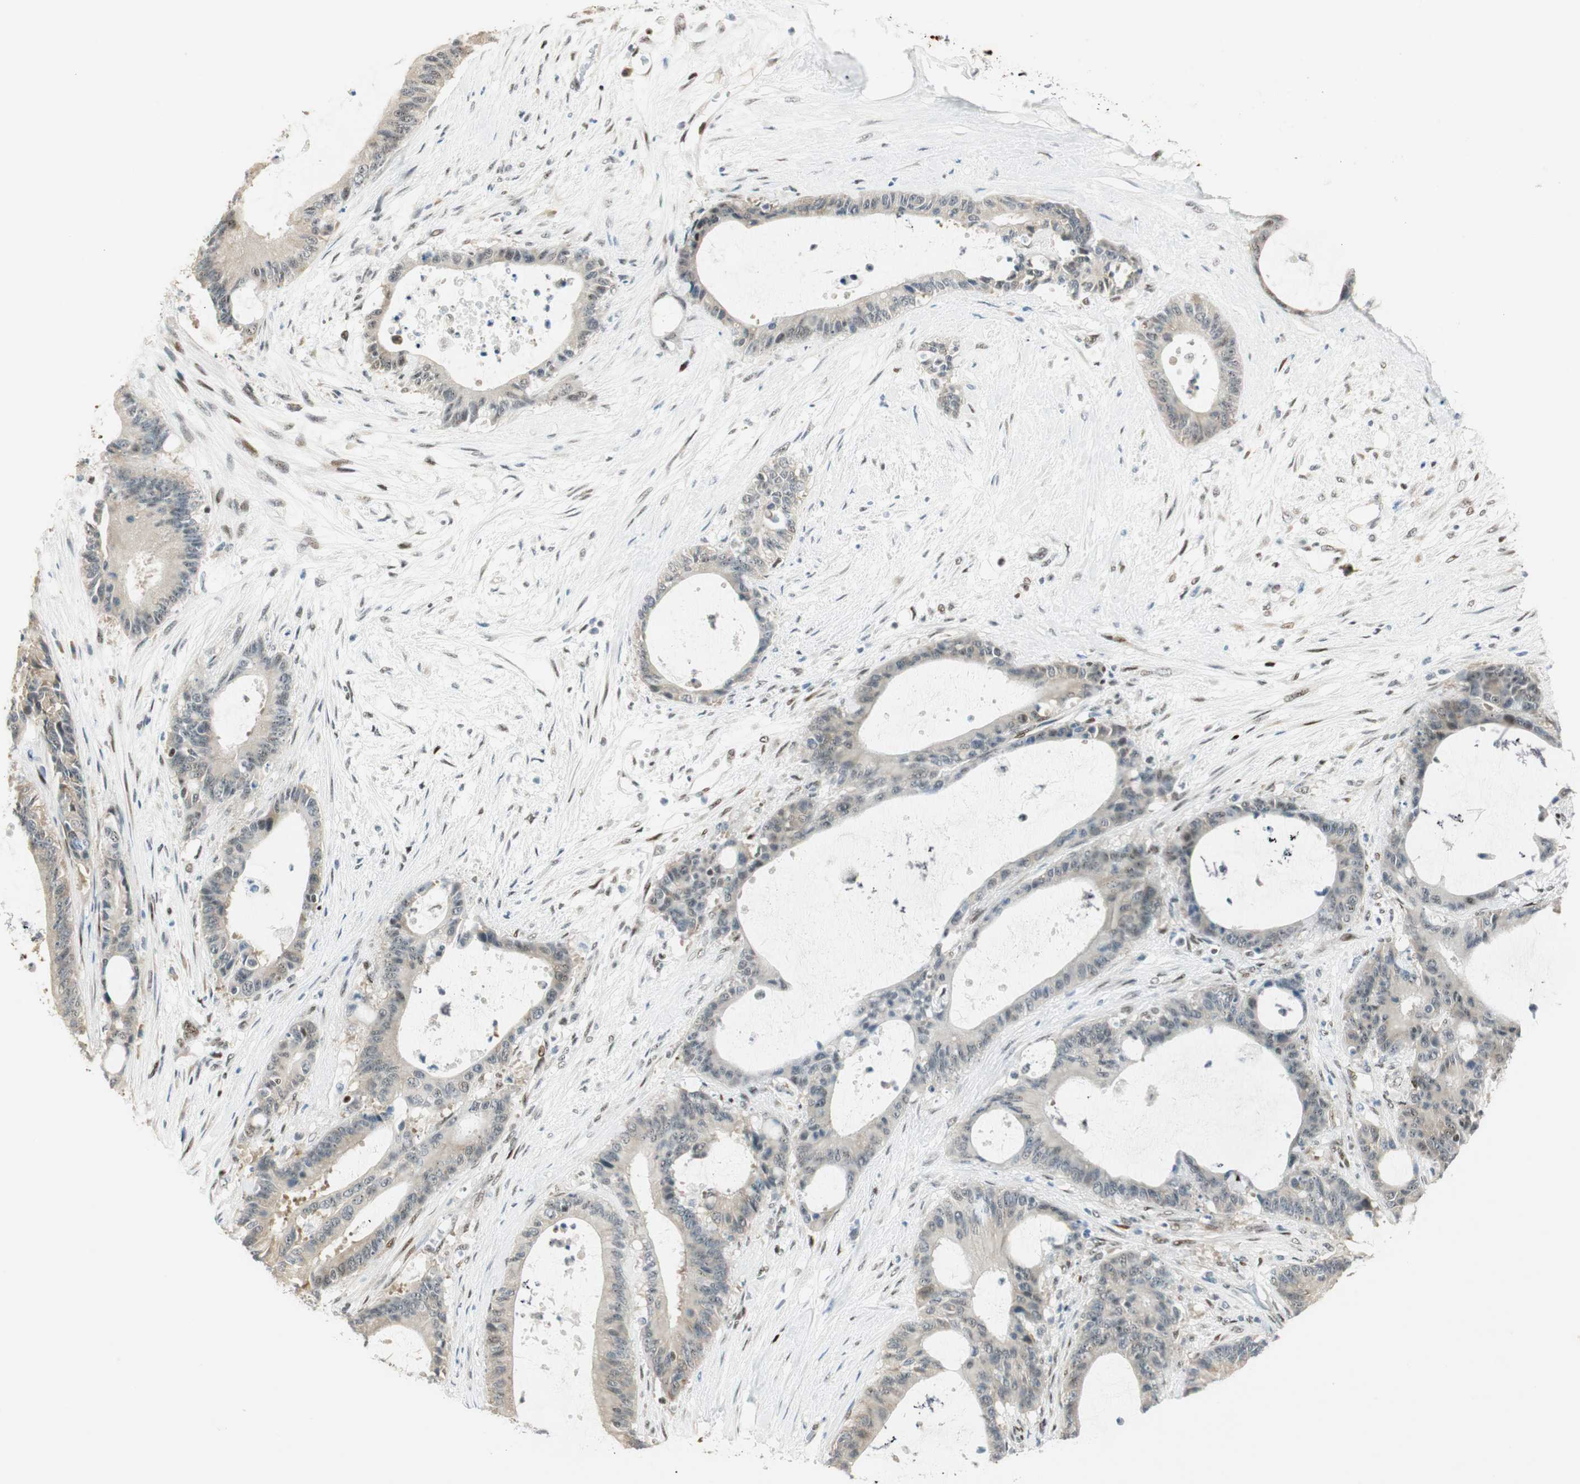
{"staining": {"intensity": "weak", "quantity": "<25%", "location": "cytoplasmic/membranous"}, "tissue": "liver cancer", "cell_type": "Tumor cells", "image_type": "cancer", "snomed": [{"axis": "morphology", "description": "Cholangiocarcinoma"}, {"axis": "topography", "description": "Liver"}], "caption": "Micrograph shows no protein positivity in tumor cells of liver cancer (cholangiocarcinoma) tissue.", "gene": "MSX2", "patient": {"sex": "female", "age": 73}}